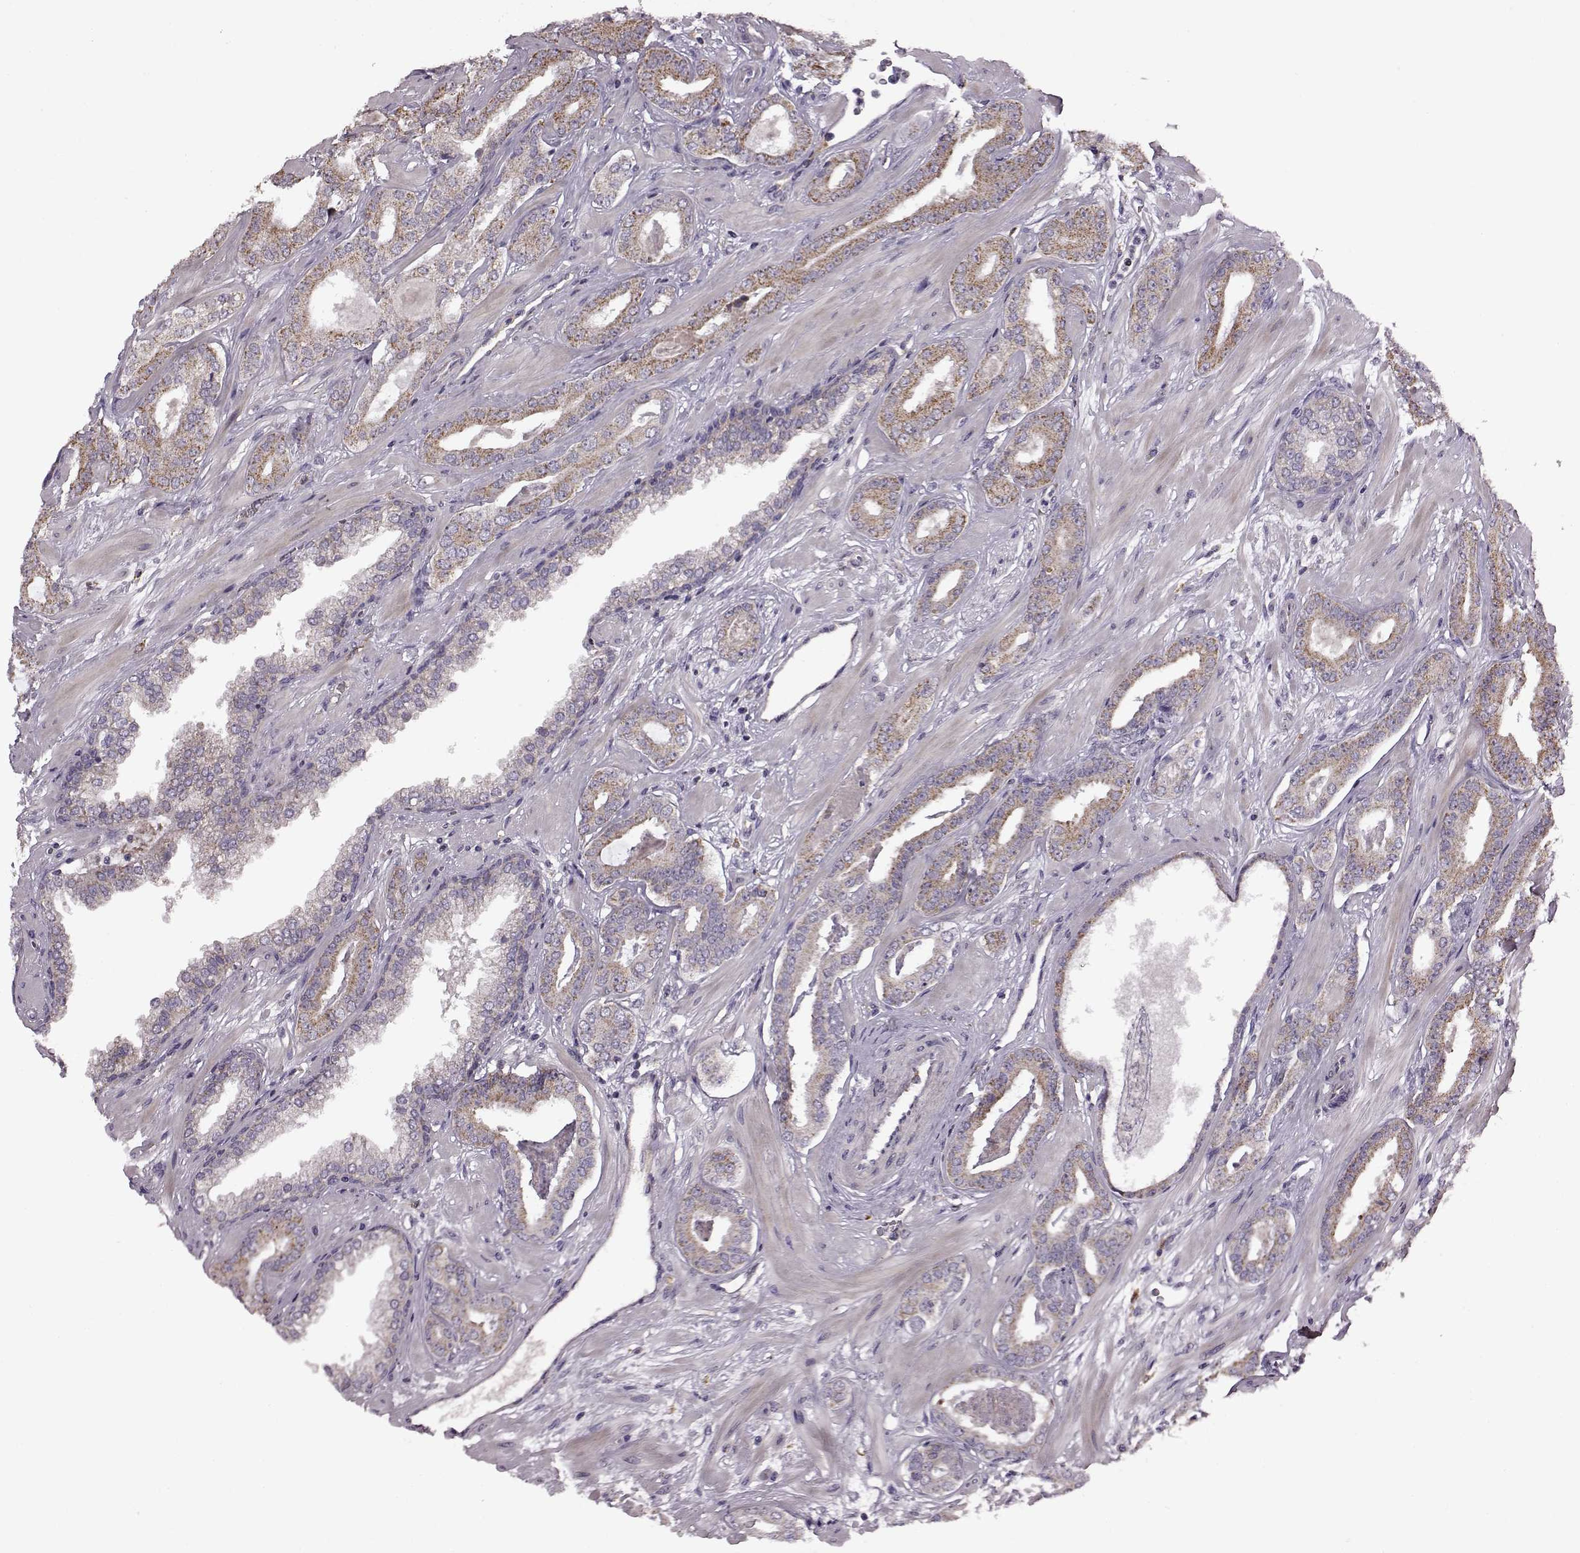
{"staining": {"intensity": "moderate", "quantity": ">75%", "location": "cytoplasmic/membranous"}, "tissue": "prostate cancer", "cell_type": "Tumor cells", "image_type": "cancer", "snomed": [{"axis": "morphology", "description": "Adenocarcinoma, Low grade"}, {"axis": "topography", "description": "Prostate"}], "caption": "Tumor cells show moderate cytoplasmic/membranous expression in about >75% of cells in prostate cancer.", "gene": "MTSS1", "patient": {"sex": "male", "age": 61}}